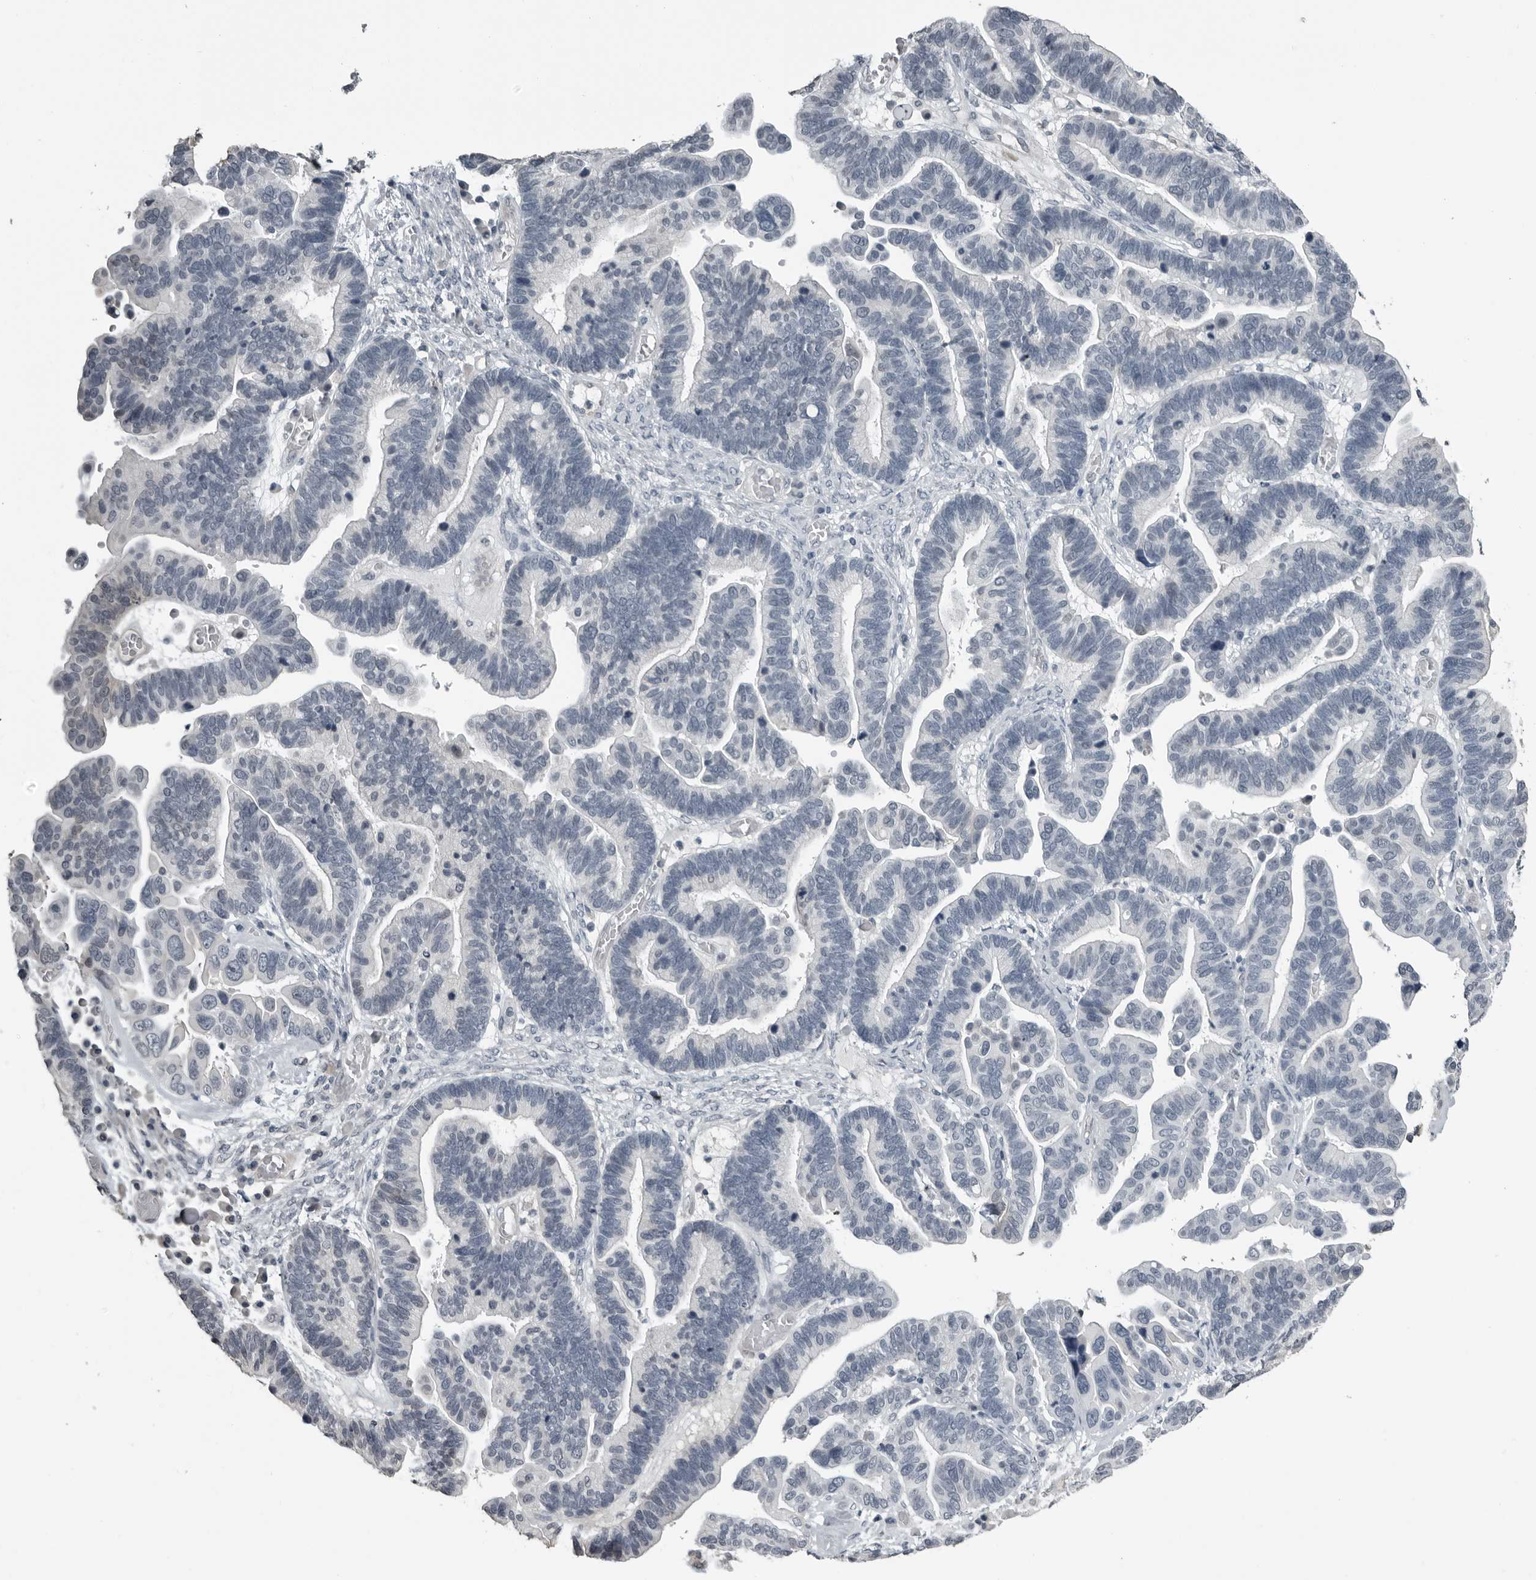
{"staining": {"intensity": "negative", "quantity": "none", "location": "none"}, "tissue": "ovarian cancer", "cell_type": "Tumor cells", "image_type": "cancer", "snomed": [{"axis": "morphology", "description": "Cystadenocarcinoma, serous, NOS"}, {"axis": "topography", "description": "Ovary"}], "caption": "Micrograph shows no significant protein staining in tumor cells of ovarian cancer.", "gene": "PRRX2", "patient": {"sex": "female", "age": 56}}